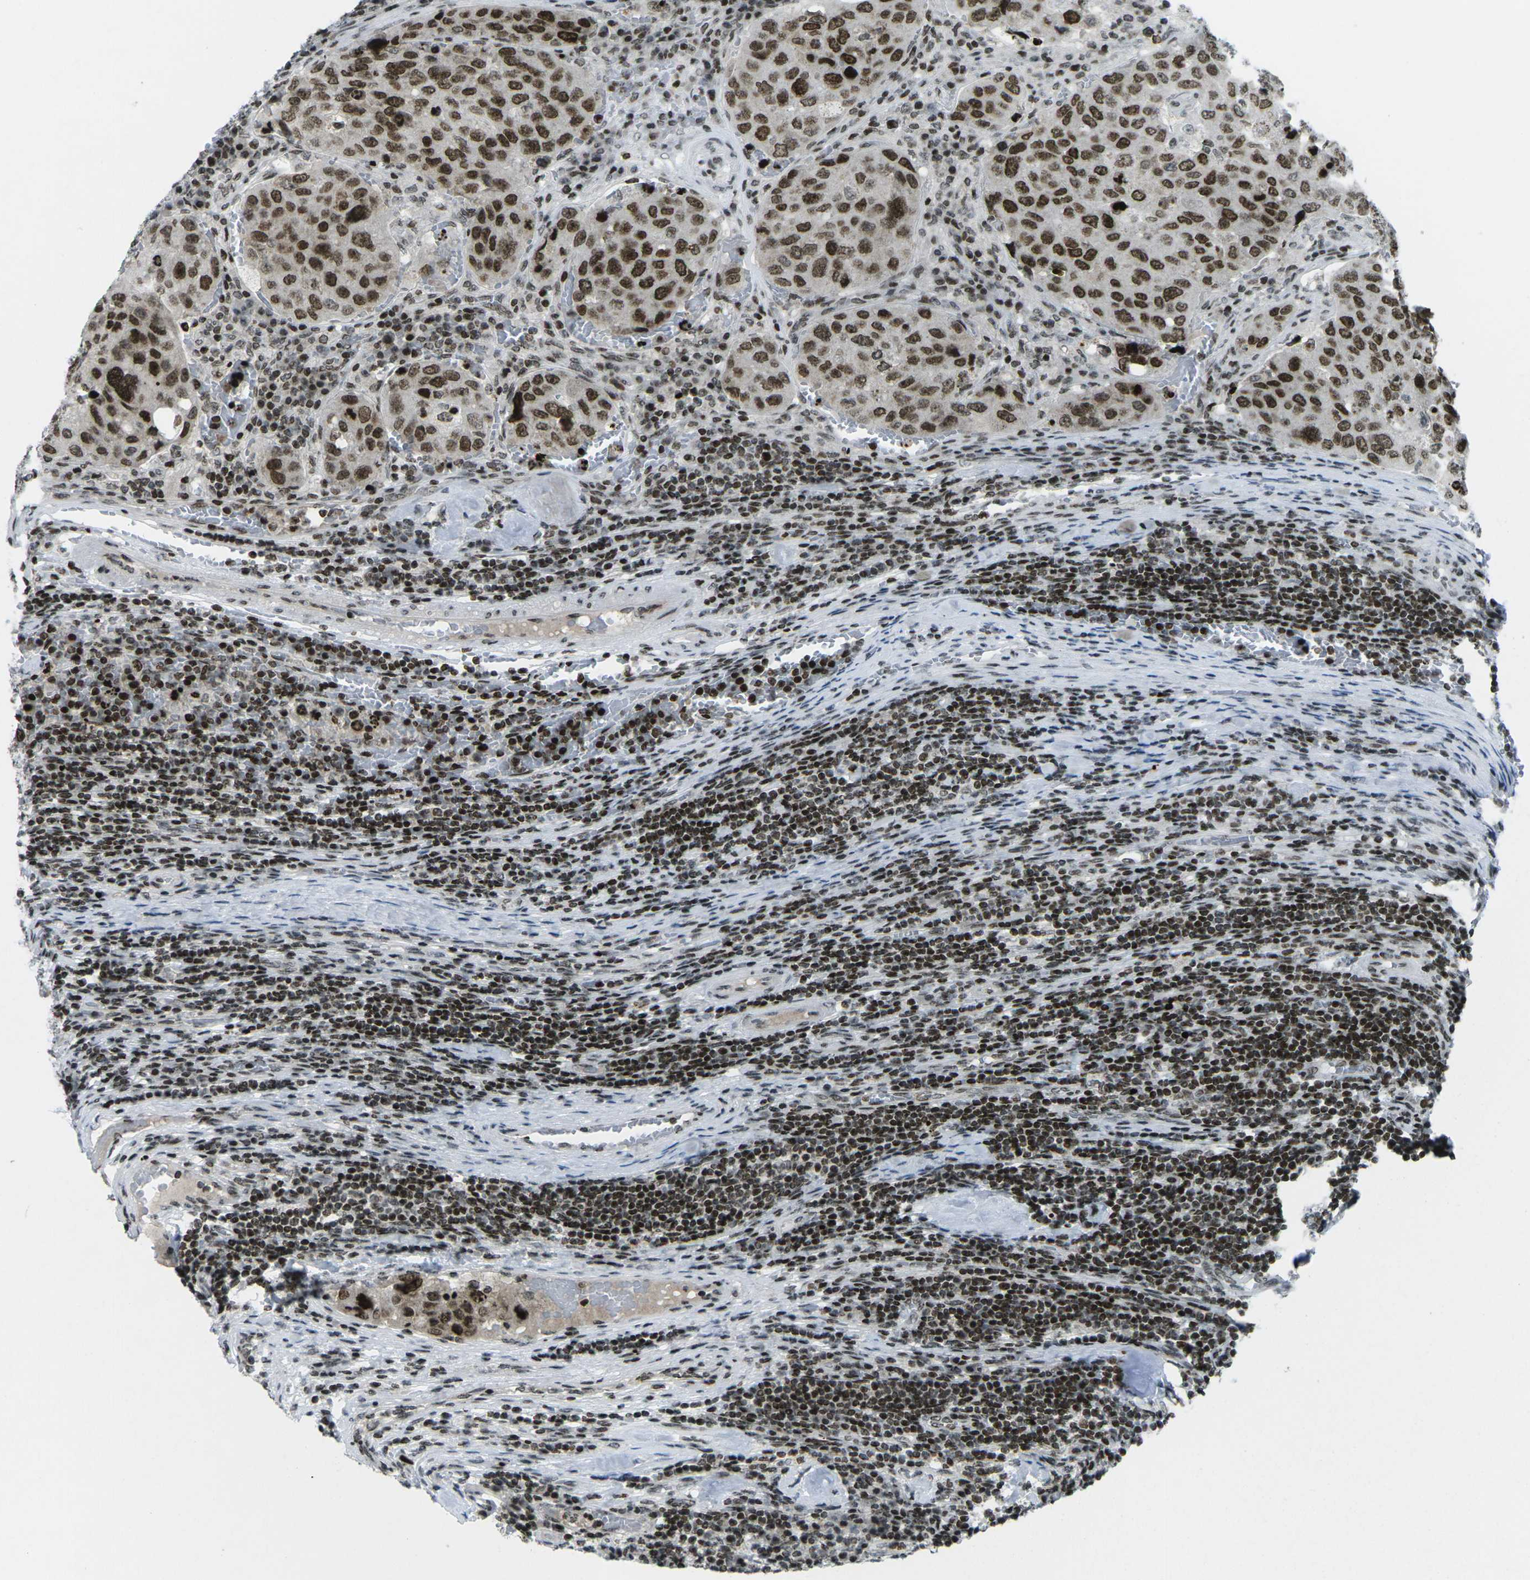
{"staining": {"intensity": "strong", "quantity": ">75%", "location": "nuclear"}, "tissue": "urothelial cancer", "cell_type": "Tumor cells", "image_type": "cancer", "snomed": [{"axis": "morphology", "description": "Urothelial carcinoma, High grade"}, {"axis": "topography", "description": "Lymph node"}, {"axis": "topography", "description": "Urinary bladder"}], "caption": "Urothelial cancer was stained to show a protein in brown. There is high levels of strong nuclear expression in approximately >75% of tumor cells.", "gene": "EME1", "patient": {"sex": "male", "age": 51}}